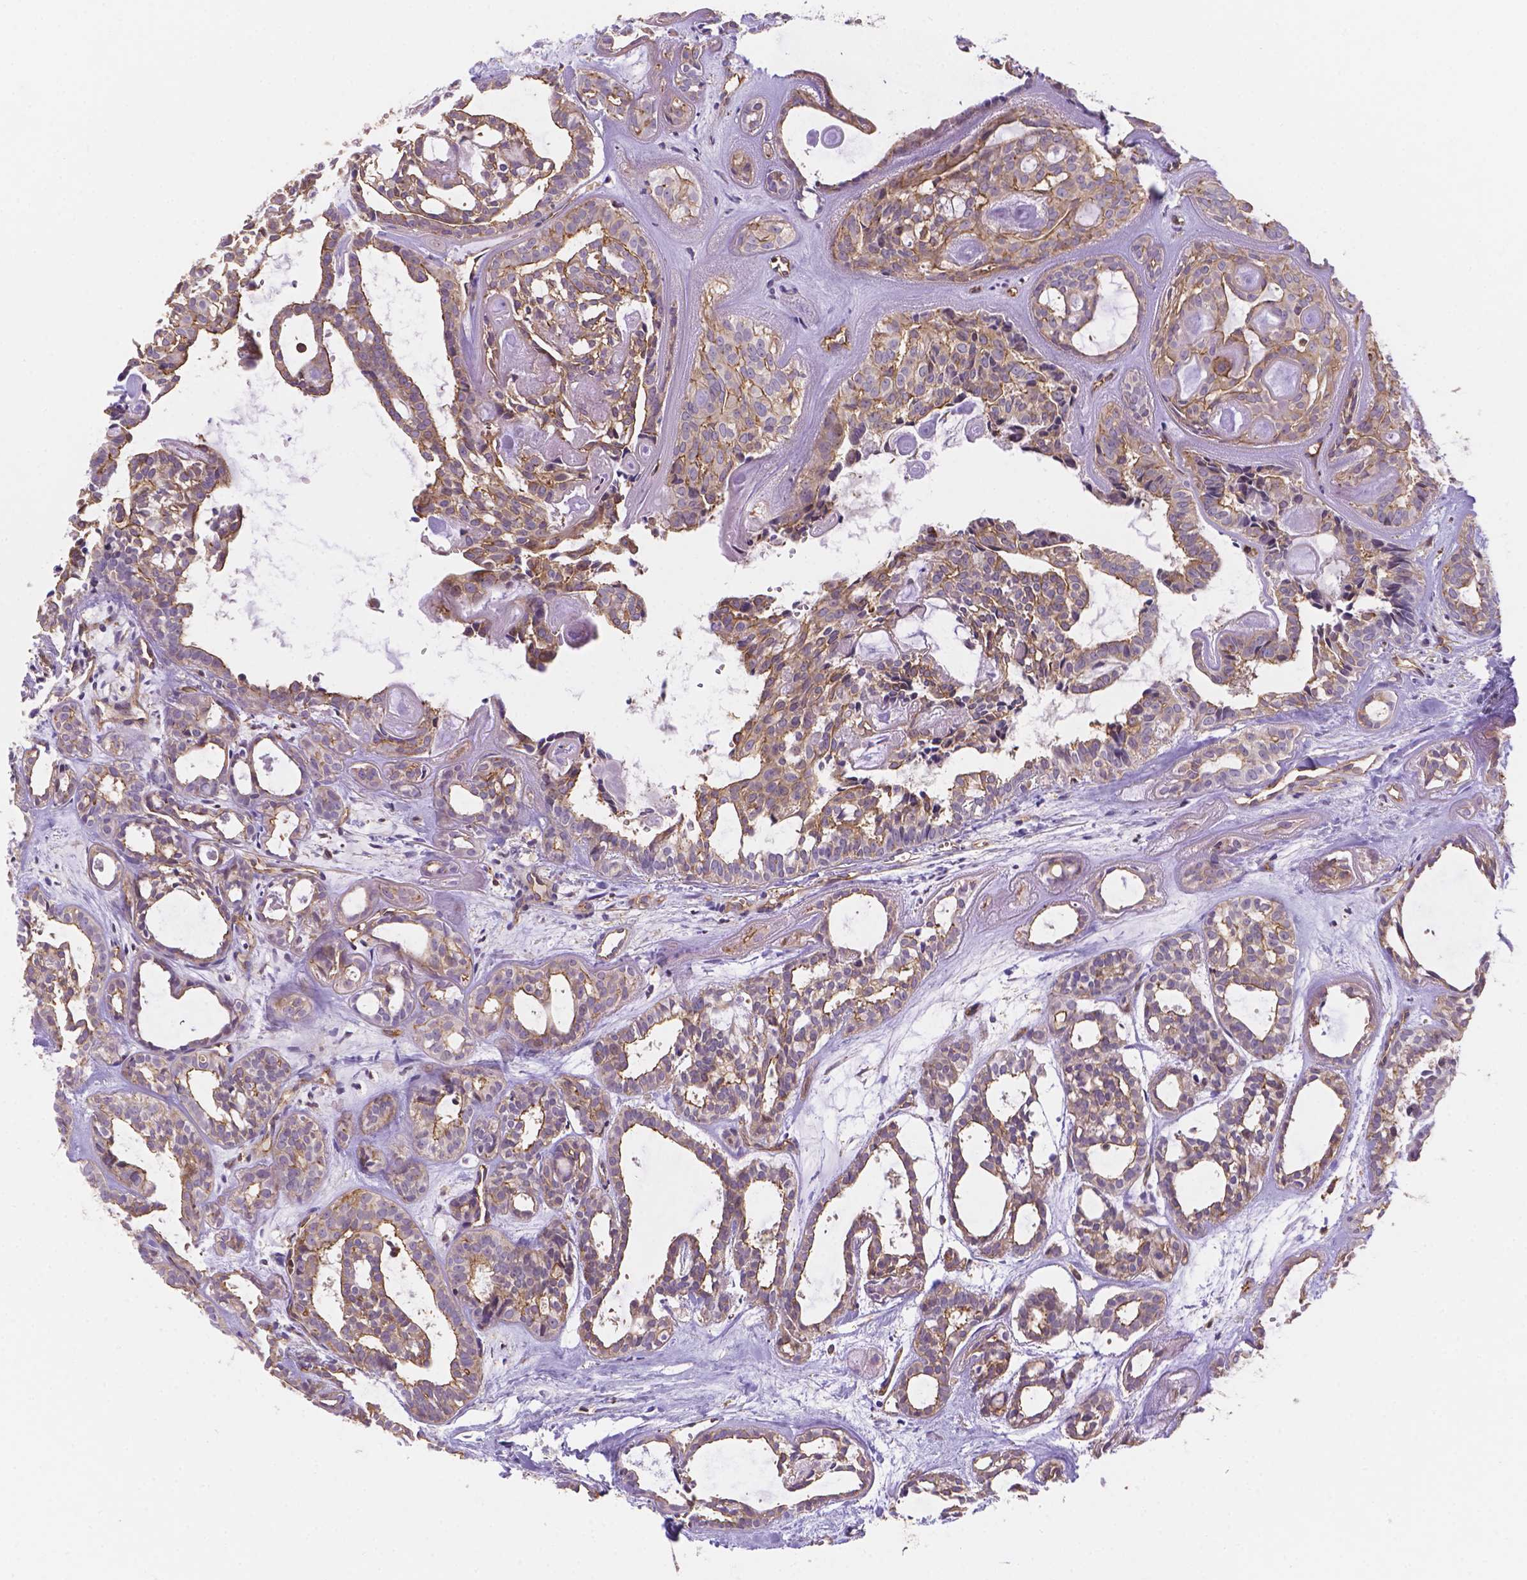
{"staining": {"intensity": "weak", "quantity": ">75%", "location": "cytoplasmic/membranous"}, "tissue": "head and neck cancer", "cell_type": "Tumor cells", "image_type": "cancer", "snomed": [{"axis": "morphology", "description": "Adenocarcinoma, NOS"}, {"axis": "topography", "description": "Head-Neck"}], "caption": "Head and neck cancer (adenocarcinoma) was stained to show a protein in brown. There is low levels of weak cytoplasmic/membranous expression in approximately >75% of tumor cells. The protein is stained brown, and the nuclei are stained in blue (DAB (3,3'-diaminobenzidine) IHC with brightfield microscopy, high magnification).", "gene": "DMWD", "patient": {"sex": "female", "age": 62}}